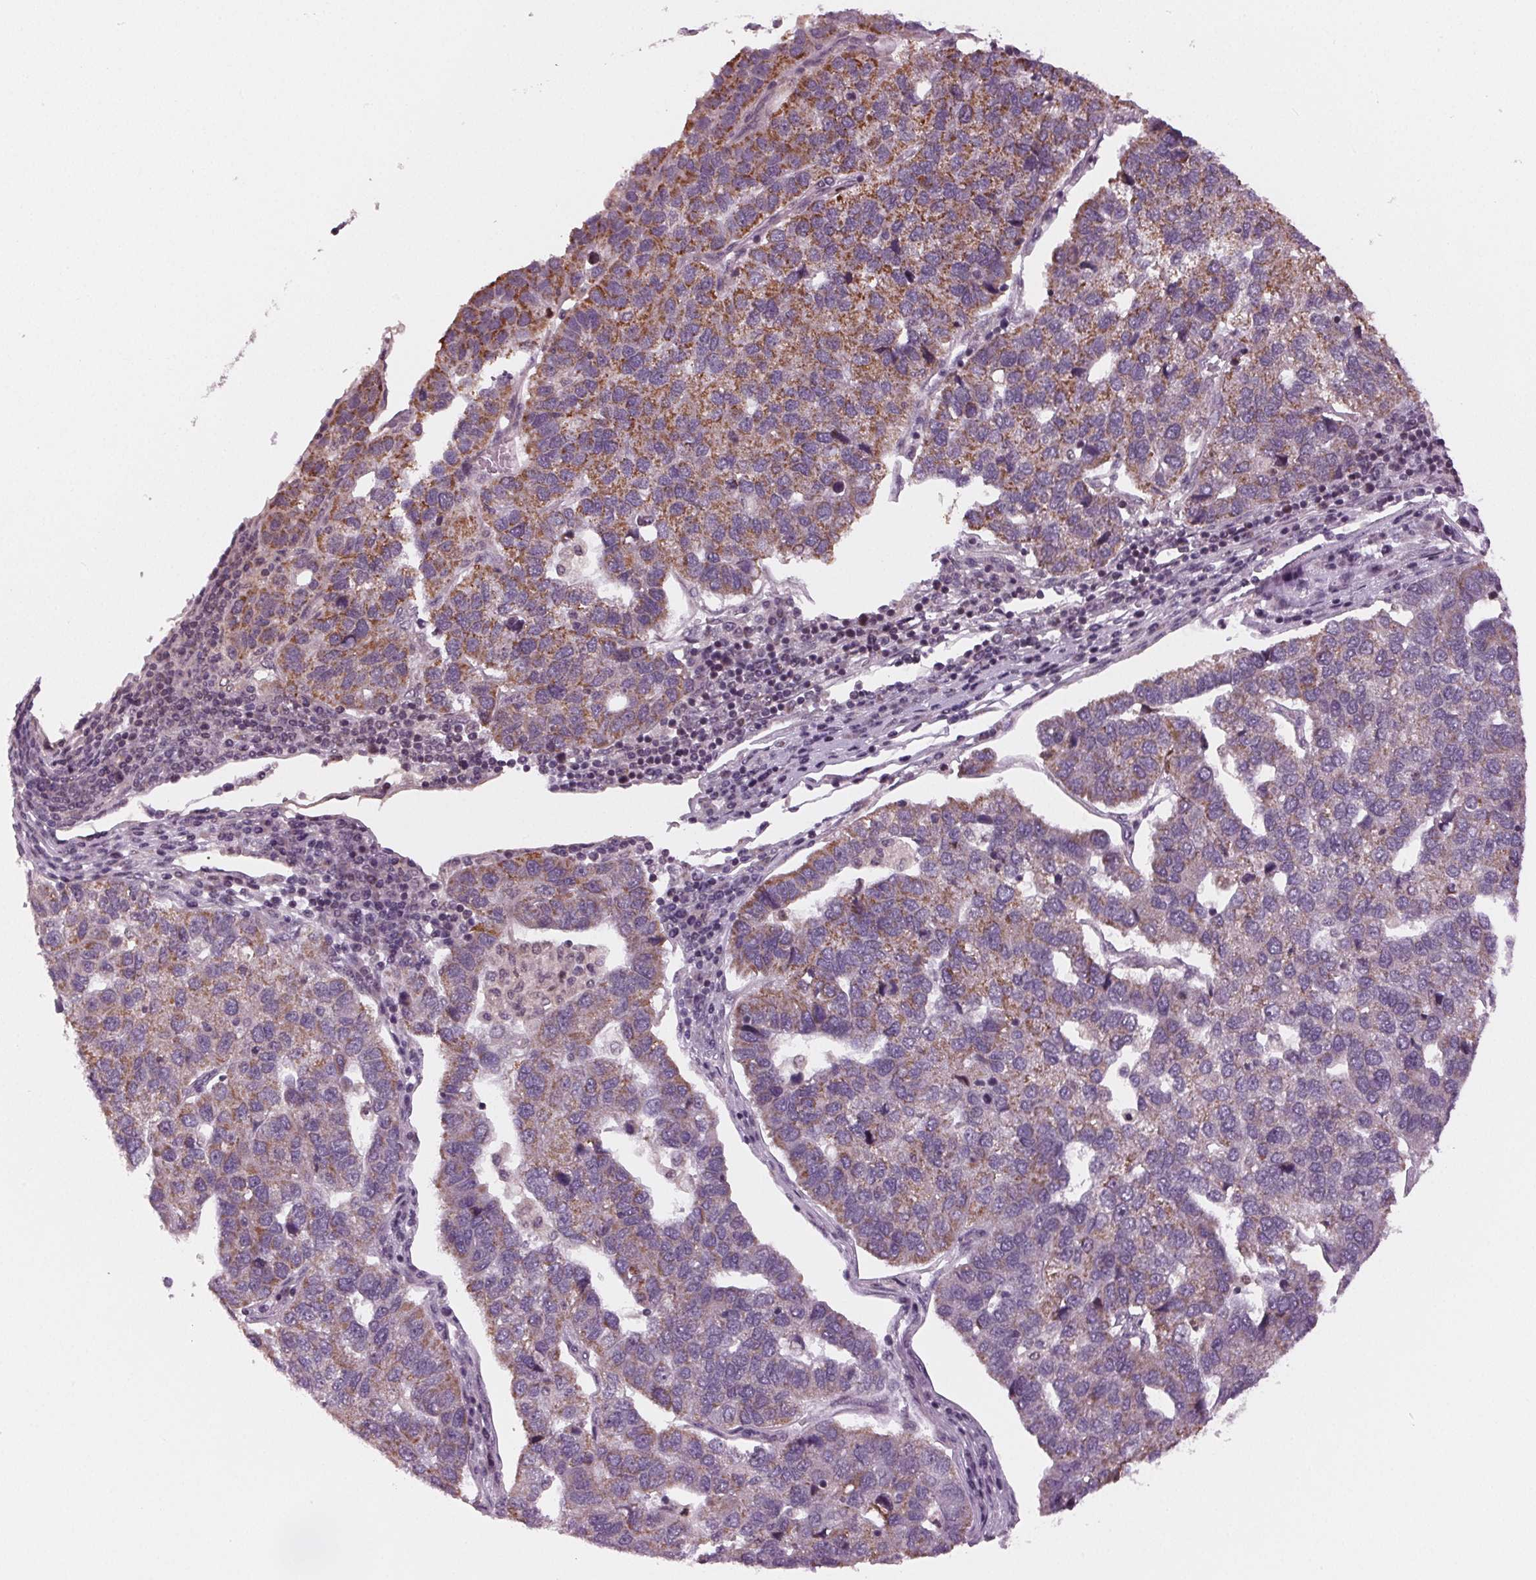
{"staining": {"intensity": "moderate", "quantity": "25%-75%", "location": "cytoplasmic/membranous"}, "tissue": "pancreatic cancer", "cell_type": "Tumor cells", "image_type": "cancer", "snomed": [{"axis": "morphology", "description": "Adenocarcinoma, NOS"}, {"axis": "topography", "description": "Pancreas"}], "caption": "Immunohistochemical staining of pancreatic cancer shows moderate cytoplasmic/membranous protein staining in approximately 25%-75% of tumor cells. The staining was performed using DAB (3,3'-diaminobenzidine), with brown indicating positive protein expression. Nuclei are stained blue with hematoxylin.", "gene": "STAT3", "patient": {"sex": "female", "age": 61}}